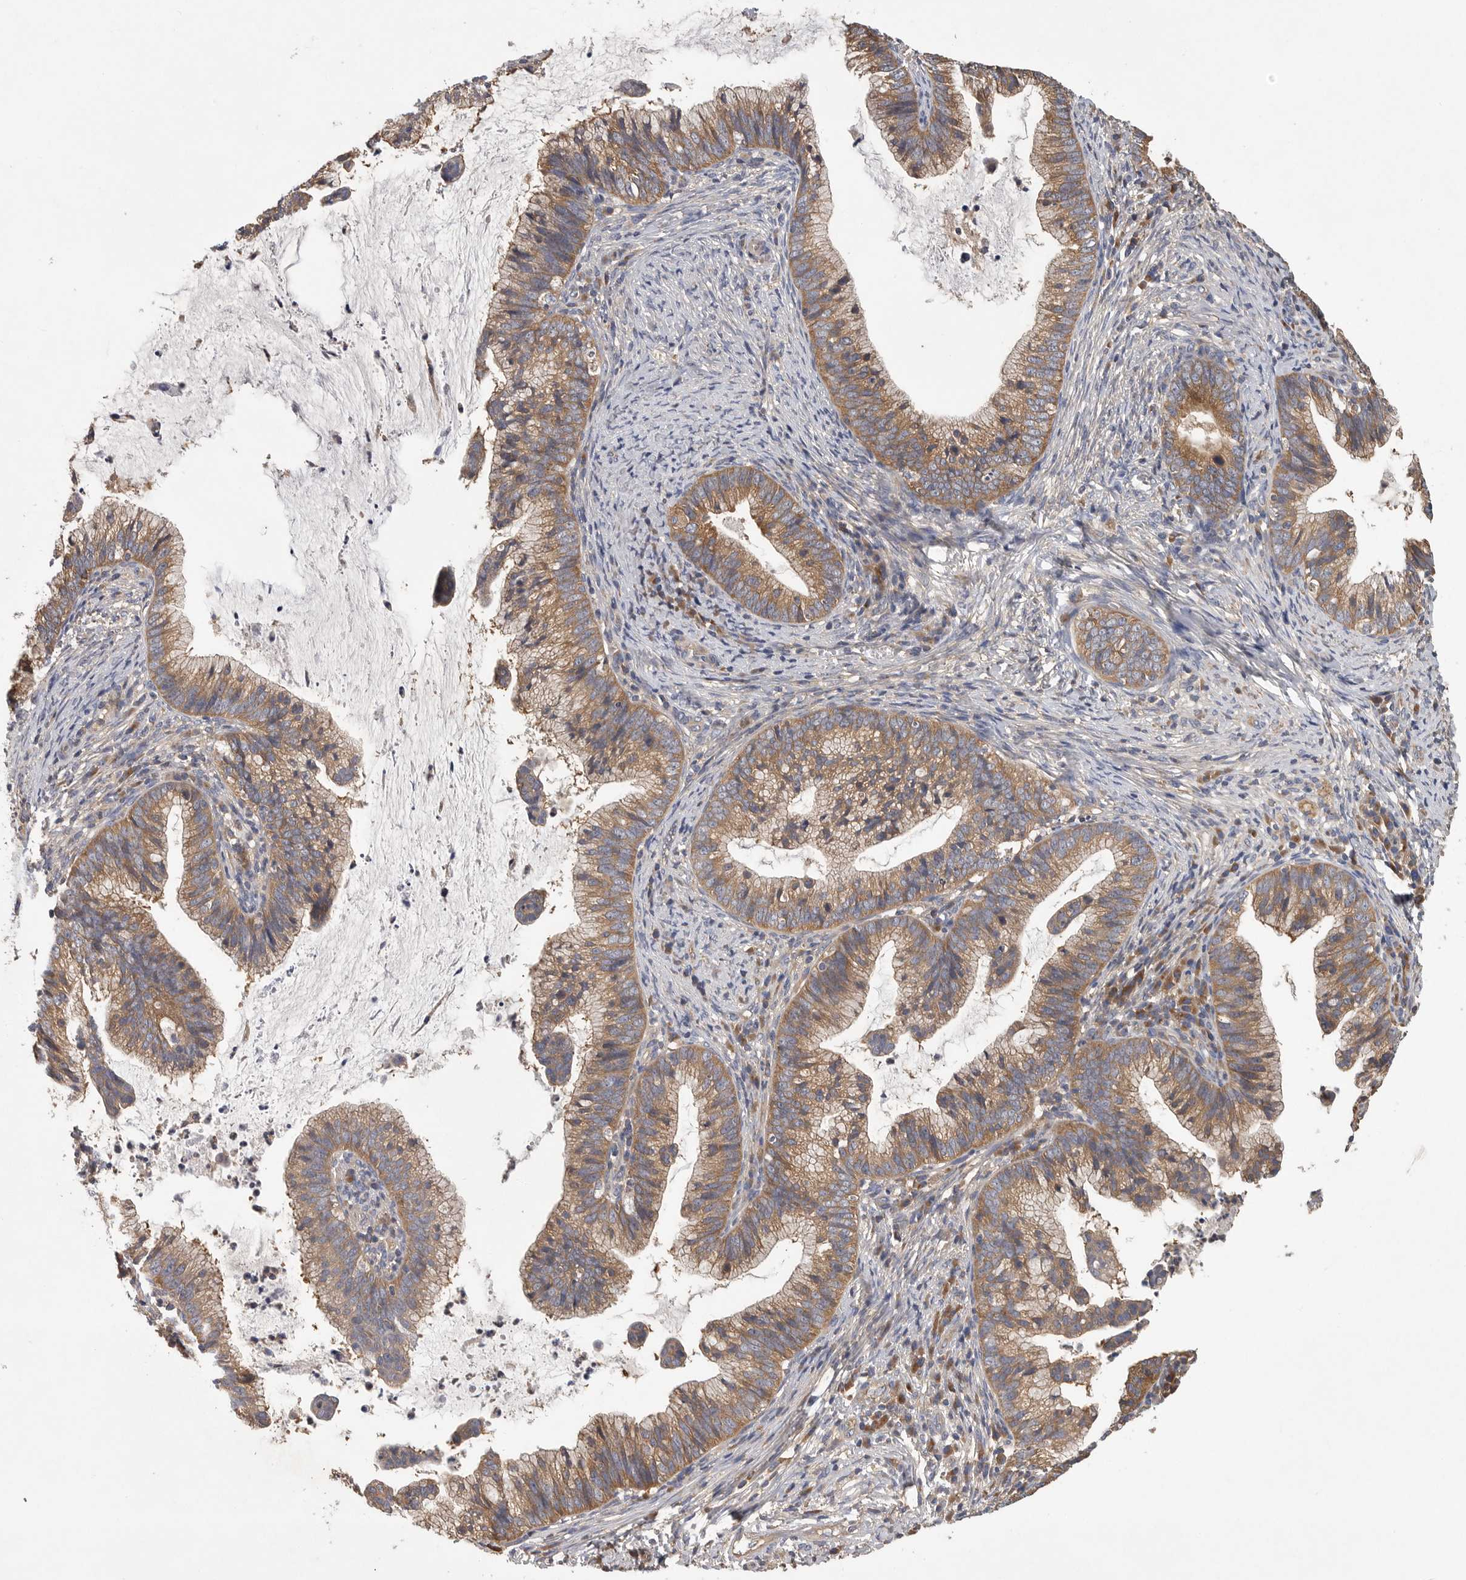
{"staining": {"intensity": "moderate", "quantity": ">75%", "location": "cytoplasmic/membranous"}, "tissue": "cervical cancer", "cell_type": "Tumor cells", "image_type": "cancer", "snomed": [{"axis": "morphology", "description": "Adenocarcinoma, NOS"}, {"axis": "topography", "description": "Cervix"}], "caption": "Immunohistochemistry (IHC) micrograph of neoplastic tissue: human cervical adenocarcinoma stained using immunohistochemistry shows medium levels of moderate protein expression localized specifically in the cytoplasmic/membranous of tumor cells, appearing as a cytoplasmic/membranous brown color.", "gene": "OXR1", "patient": {"sex": "female", "age": 36}}